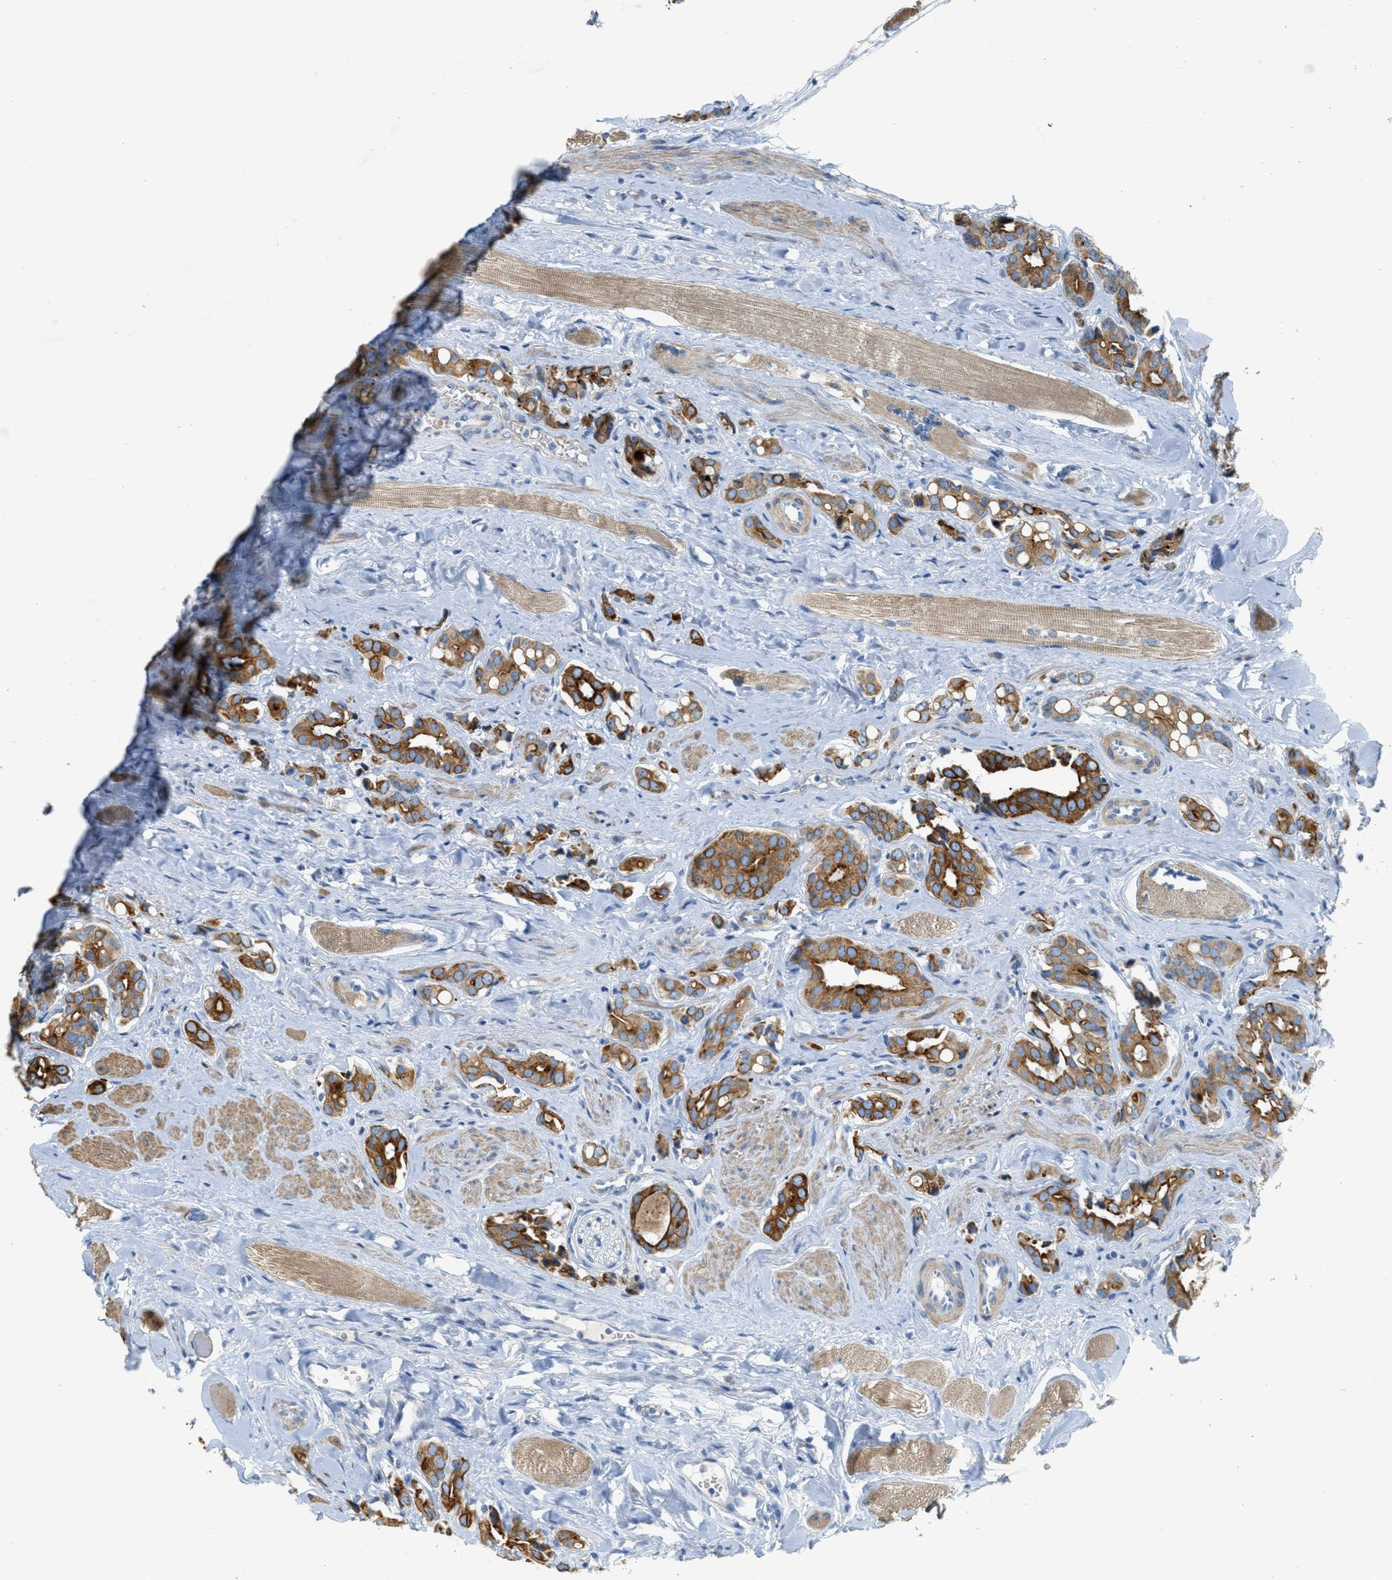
{"staining": {"intensity": "strong", "quantity": ">75%", "location": "cytoplasmic/membranous"}, "tissue": "prostate cancer", "cell_type": "Tumor cells", "image_type": "cancer", "snomed": [{"axis": "morphology", "description": "Adenocarcinoma, High grade"}, {"axis": "topography", "description": "Prostate"}], "caption": "The photomicrograph demonstrates immunohistochemical staining of prostate cancer. There is strong cytoplasmic/membranous staining is present in approximately >75% of tumor cells. (Stains: DAB in brown, nuclei in blue, Microscopy: brightfield microscopy at high magnification).", "gene": "MRS2", "patient": {"sex": "male", "age": 52}}